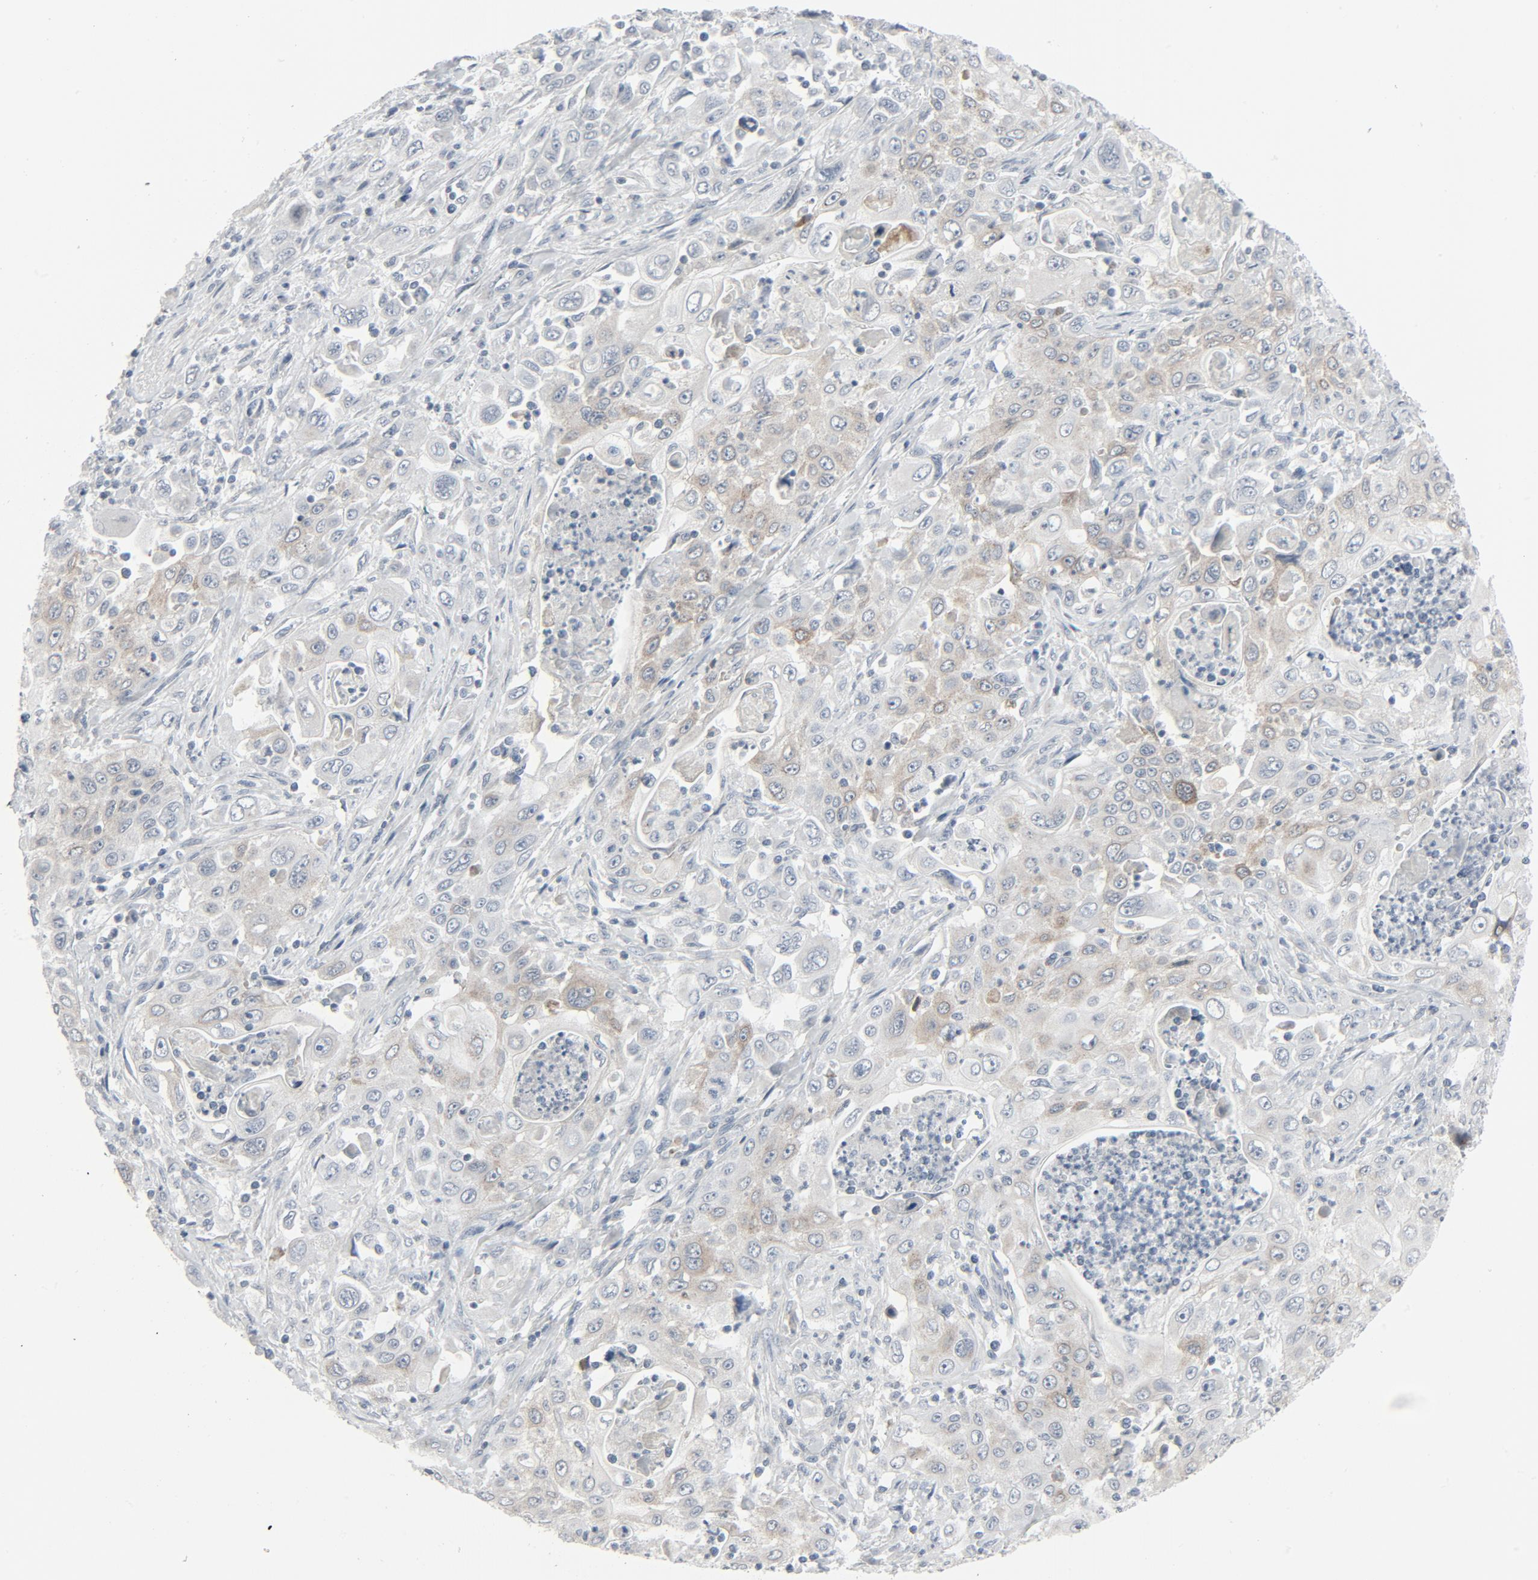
{"staining": {"intensity": "weak", "quantity": "25%-75%", "location": "cytoplasmic/membranous"}, "tissue": "pancreatic cancer", "cell_type": "Tumor cells", "image_type": "cancer", "snomed": [{"axis": "morphology", "description": "Adenocarcinoma, NOS"}, {"axis": "topography", "description": "Pancreas"}], "caption": "High-power microscopy captured an IHC image of adenocarcinoma (pancreatic), revealing weak cytoplasmic/membranous positivity in approximately 25%-75% of tumor cells. (Brightfield microscopy of DAB IHC at high magnification).", "gene": "FGFR3", "patient": {"sex": "male", "age": 70}}